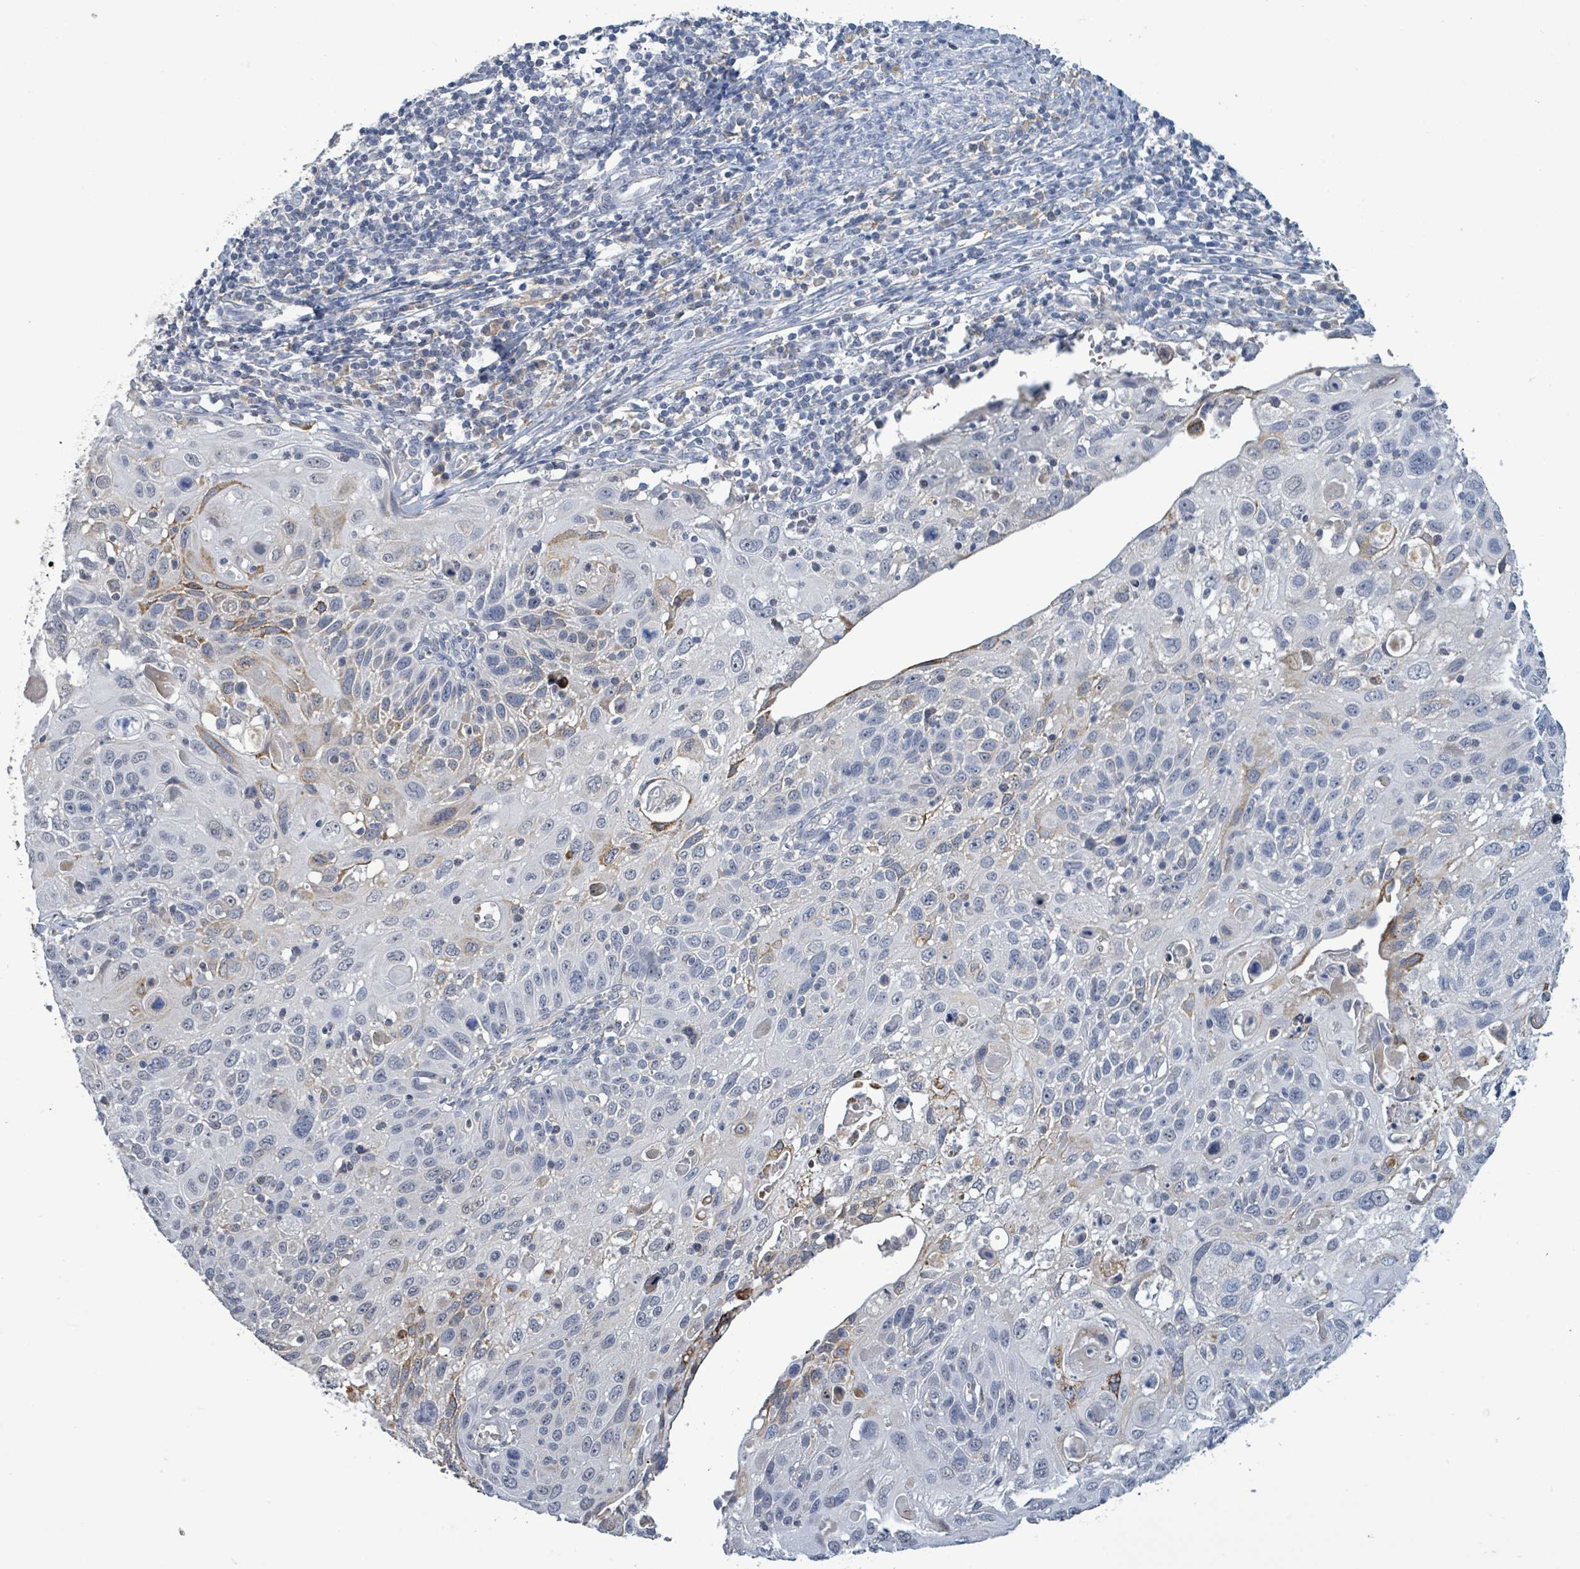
{"staining": {"intensity": "moderate", "quantity": "<25%", "location": "cytoplasmic/membranous"}, "tissue": "cervical cancer", "cell_type": "Tumor cells", "image_type": "cancer", "snomed": [{"axis": "morphology", "description": "Squamous cell carcinoma, NOS"}, {"axis": "topography", "description": "Cervix"}], "caption": "The photomicrograph displays immunohistochemical staining of cervical squamous cell carcinoma. There is moderate cytoplasmic/membranous expression is appreciated in approximately <25% of tumor cells.", "gene": "SEBOX", "patient": {"sex": "female", "age": 70}}